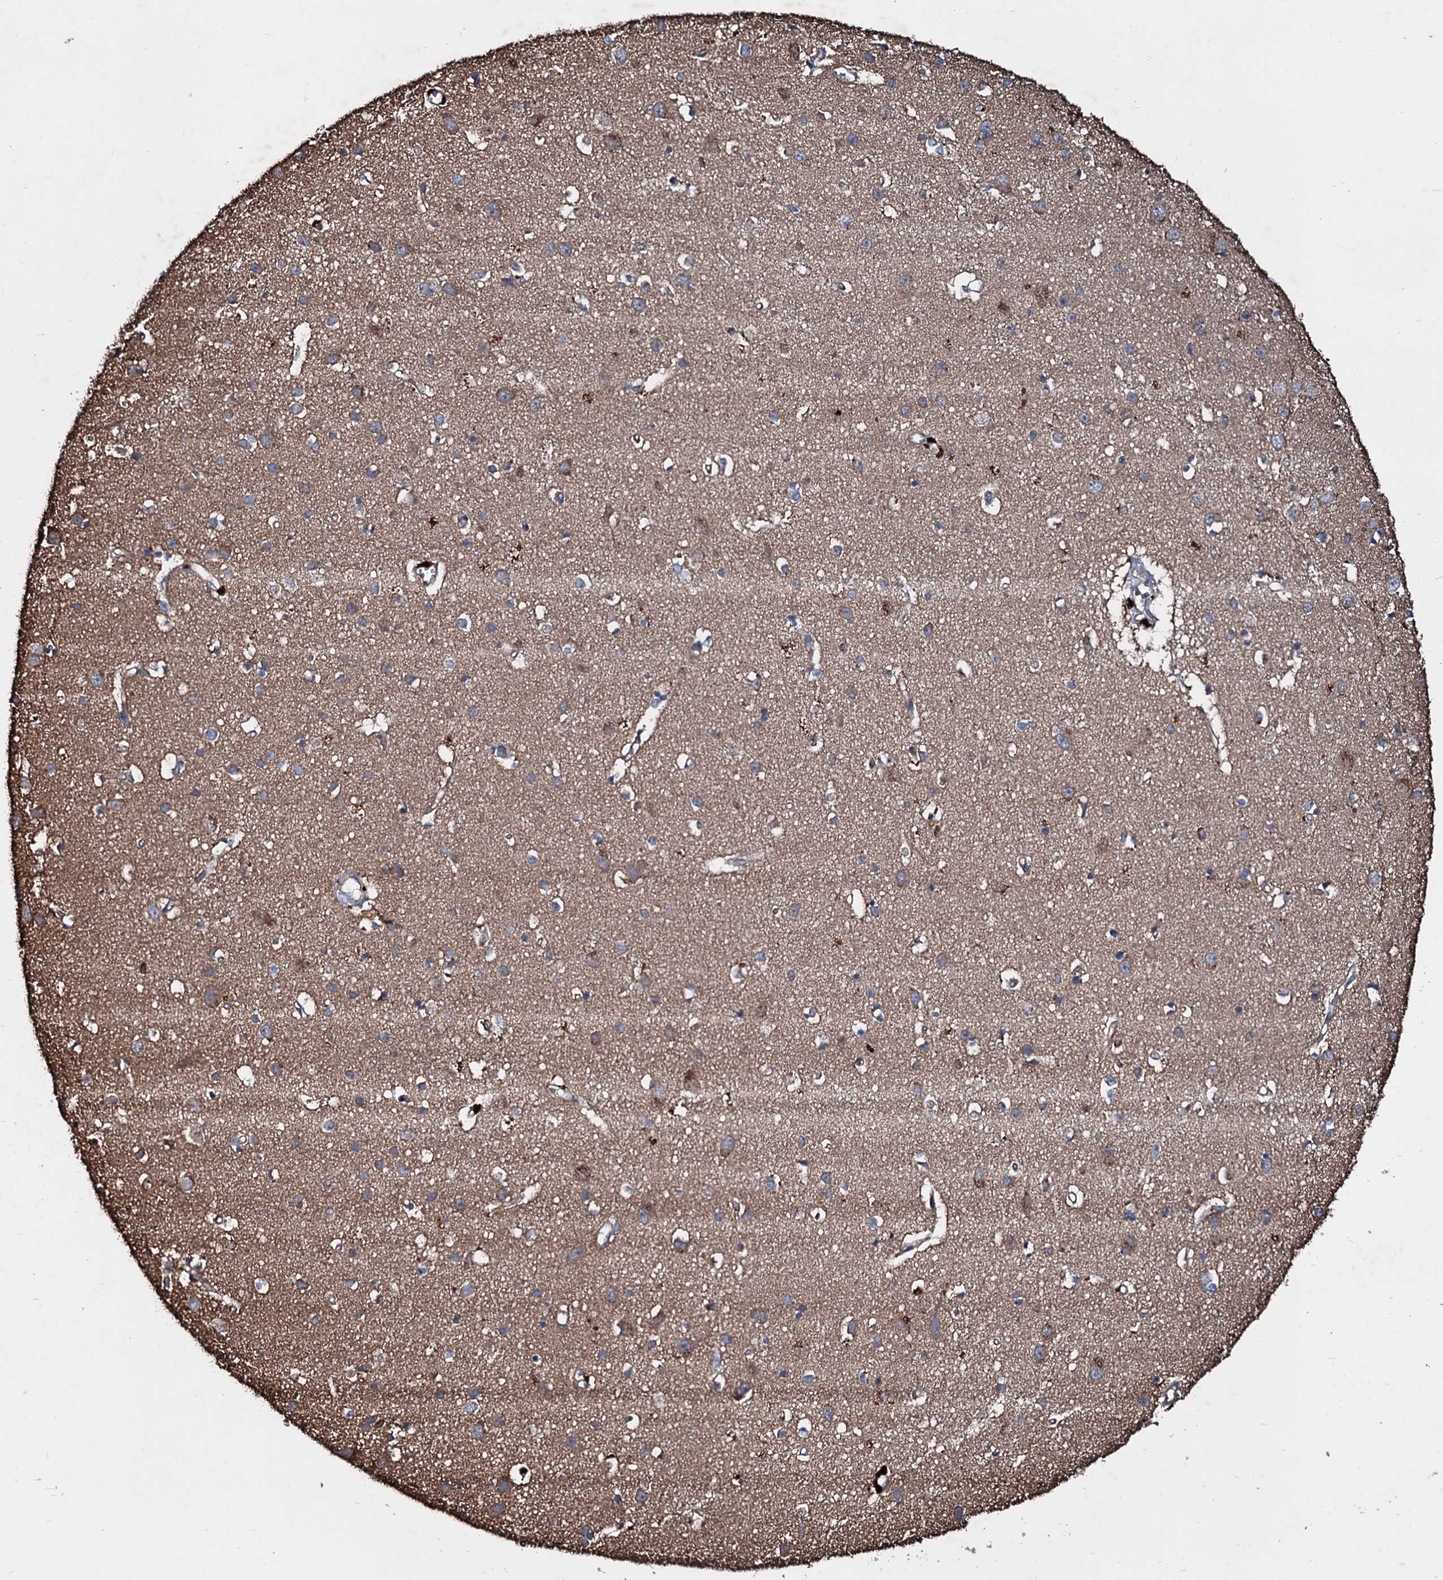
{"staining": {"intensity": "weak", "quantity": ">75%", "location": "cytoplasmic/membranous"}, "tissue": "cerebral cortex", "cell_type": "Endothelial cells", "image_type": "normal", "snomed": [{"axis": "morphology", "description": "Normal tissue, NOS"}, {"axis": "topography", "description": "Cerebral cortex"}], "caption": "Immunohistochemistry histopathology image of normal cerebral cortex: human cerebral cortex stained using immunohistochemistry reveals low levels of weak protein expression localized specifically in the cytoplasmic/membranous of endothelial cells, appearing as a cytoplasmic/membranous brown color.", "gene": "DMAC2", "patient": {"sex": "female", "age": 64}}